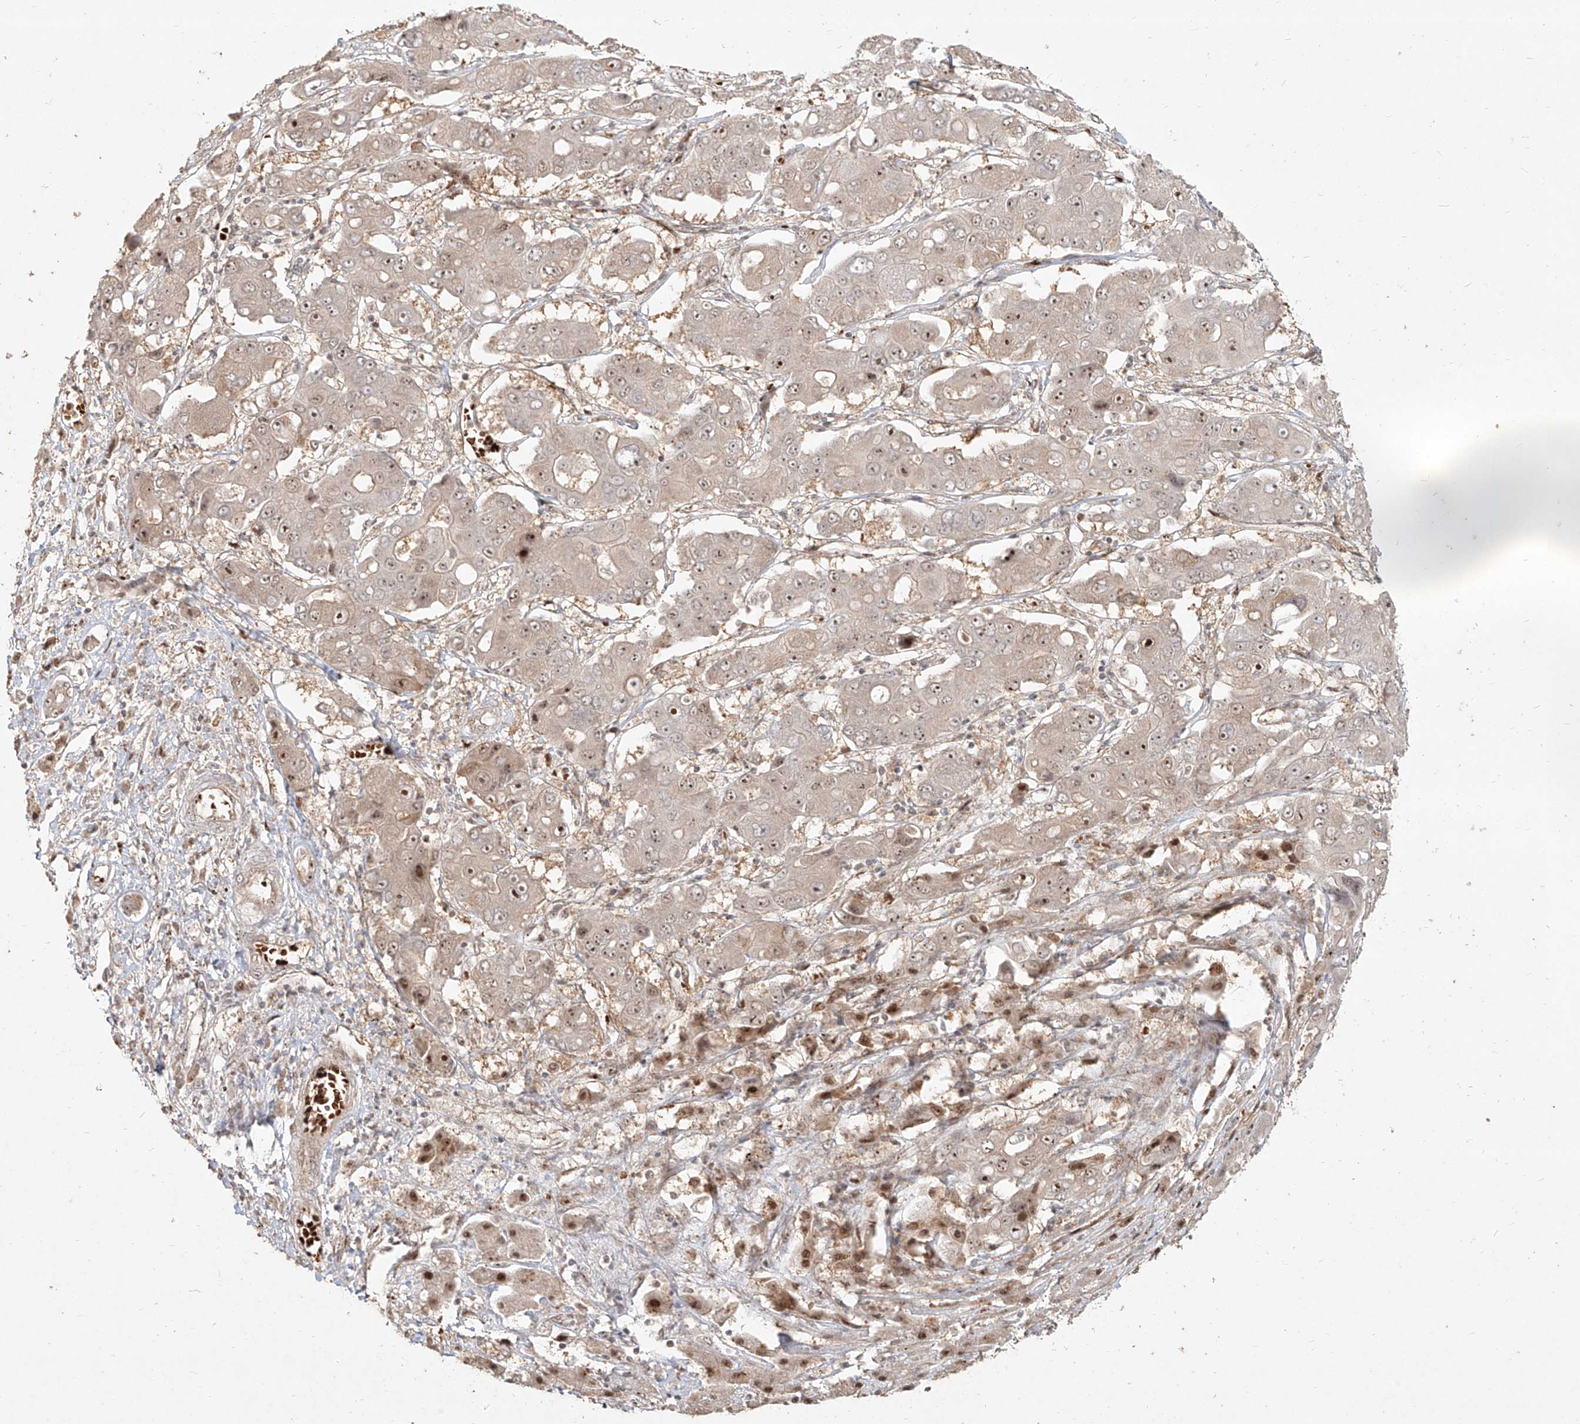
{"staining": {"intensity": "weak", "quantity": "25%-75%", "location": "nuclear"}, "tissue": "liver cancer", "cell_type": "Tumor cells", "image_type": "cancer", "snomed": [{"axis": "morphology", "description": "Cholangiocarcinoma"}, {"axis": "topography", "description": "Liver"}], "caption": "Approximately 25%-75% of tumor cells in human cholangiocarcinoma (liver) reveal weak nuclear protein expression as visualized by brown immunohistochemical staining.", "gene": "BYSL", "patient": {"sex": "male", "age": 67}}